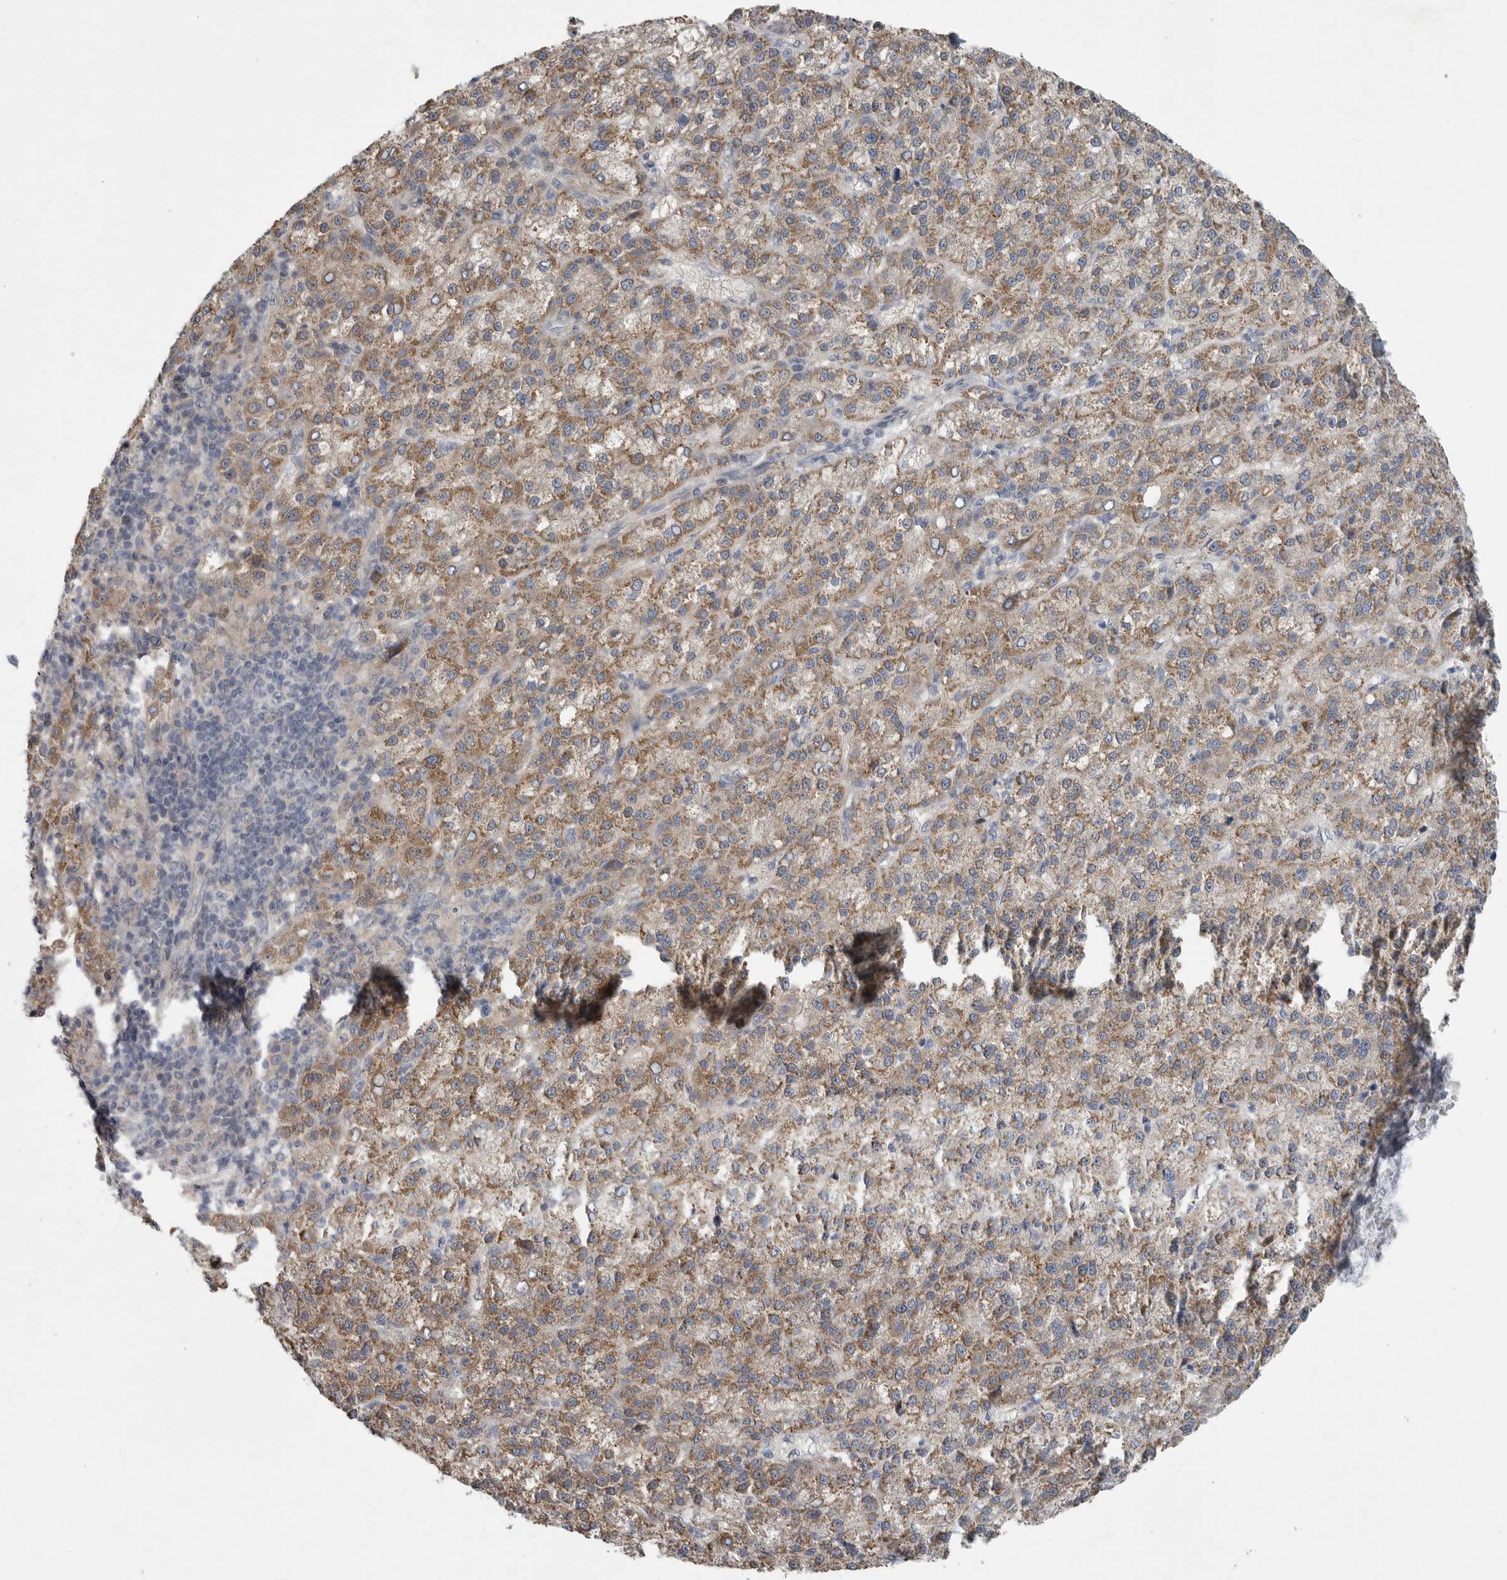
{"staining": {"intensity": "moderate", "quantity": ">75%", "location": "cytoplasmic/membranous"}, "tissue": "liver cancer", "cell_type": "Tumor cells", "image_type": "cancer", "snomed": [{"axis": "morphology", "description": "Carcinoma, Hepatocellular, NOS"}, {"axis": "topography", "description": "Liver"}], "caption": "Tumor cells reveal moderate cytoplasmic/membranous positivity in about >75% of cells in liver cancer (hepatocellular carcinoma). Nuclei are stained in blue.", "gene": "FBXO43", "patient": {"sex": "female", "age": 58}}